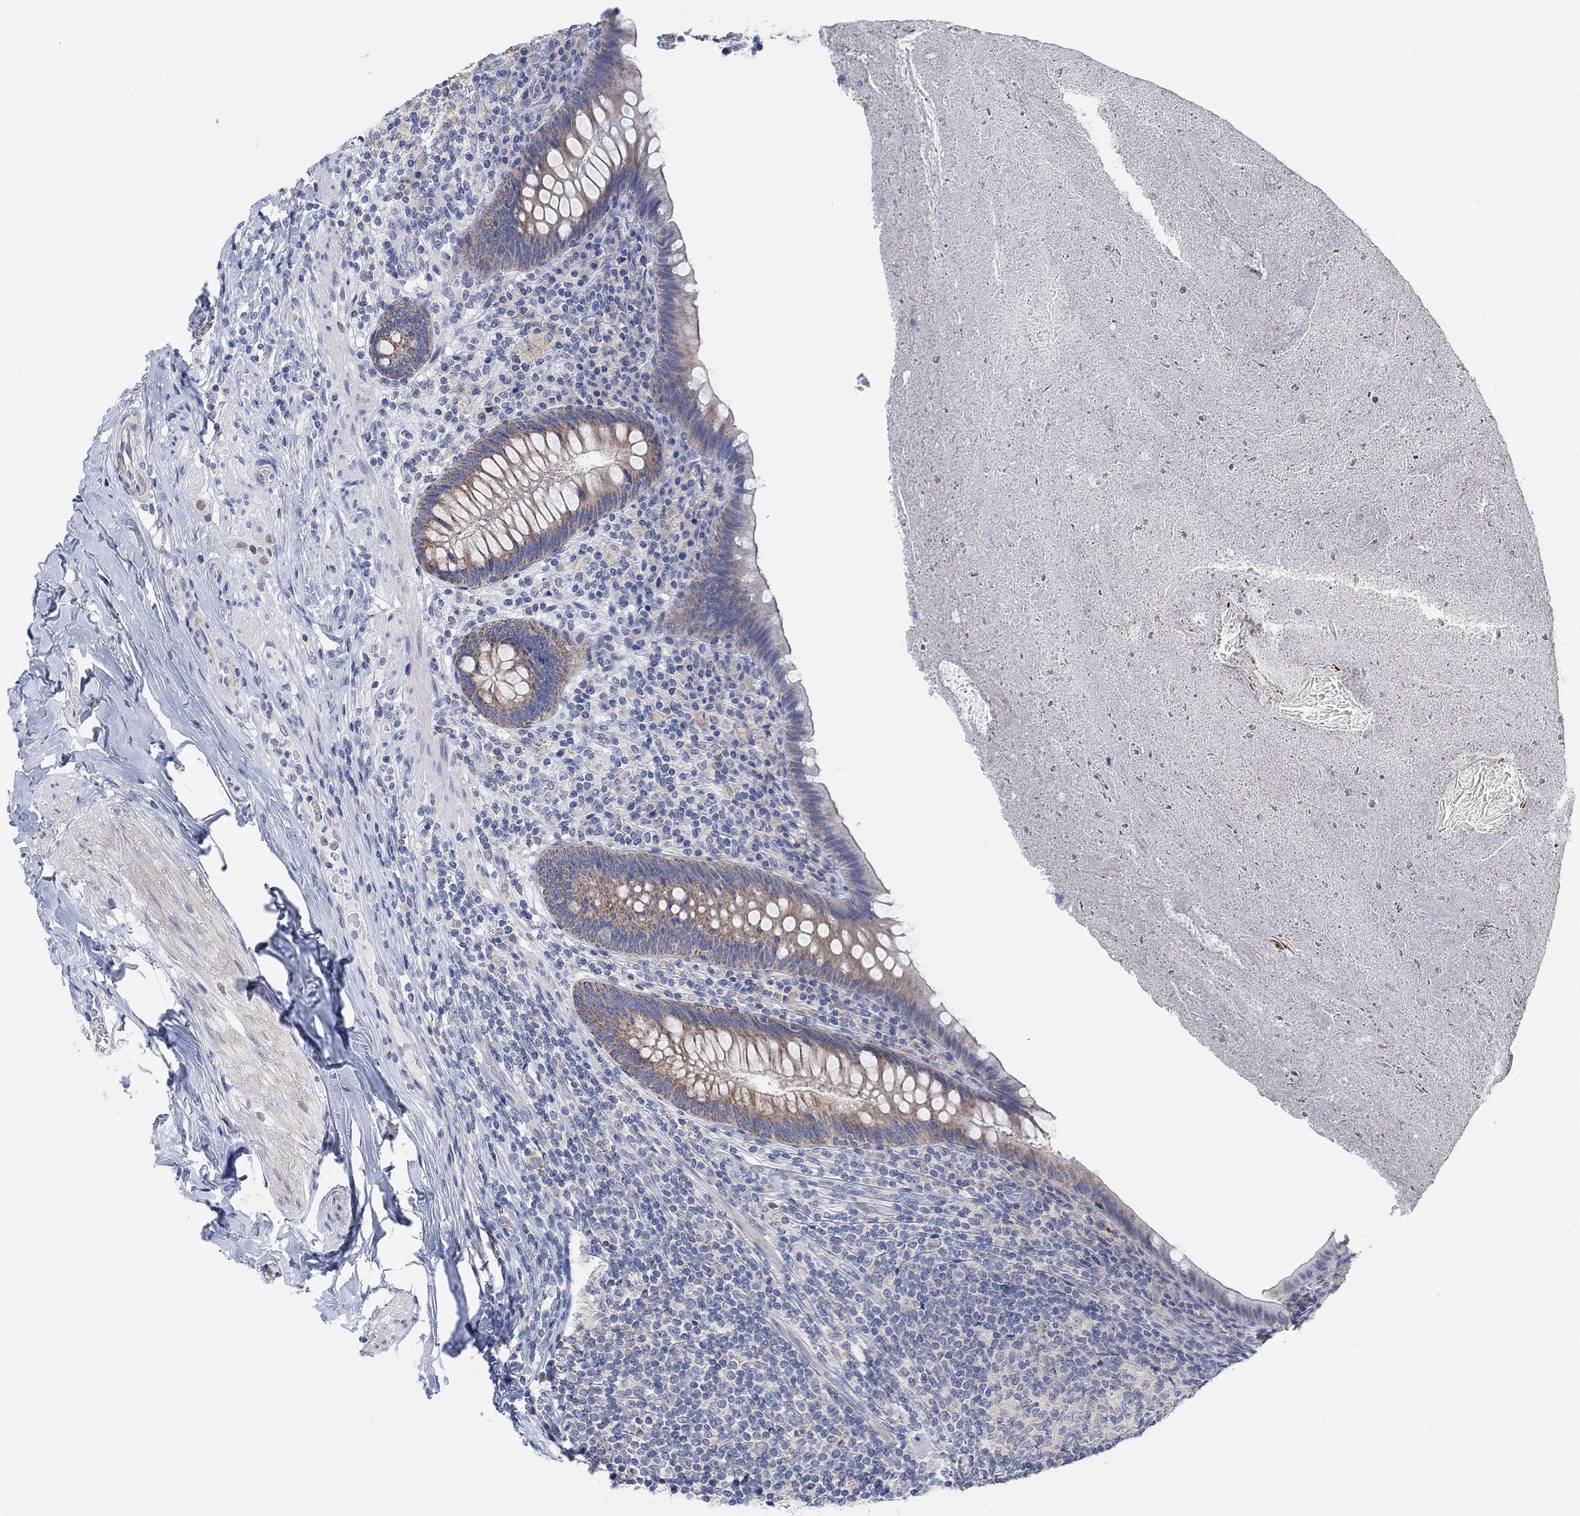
{"staining": {"intensity": "moderate", "quantity": "25%-75%", "location": "cytoplasmic/membranous"}, "tissue": "appendix", "cell_type": "Glandular cells", "image_type": "normal", "snomed": [{"axis": "morphology", "description": "Normal tissue, NOS"}, {"axis": "topography", "description": "Appendix"}], "caption": "An IHC histopathology image of unremarkable tissue is shown. Protein staining in brown shows moderate cytoplasmic/membranous positivity in appendix within glandular cells. The protein of interest is stained brown, and the nuclei are stained in blue (DAB IHC with brightfield microscopy, high magnification).", "gene": "RIMS1", "patient": {"sex": "male", "age": 47}}